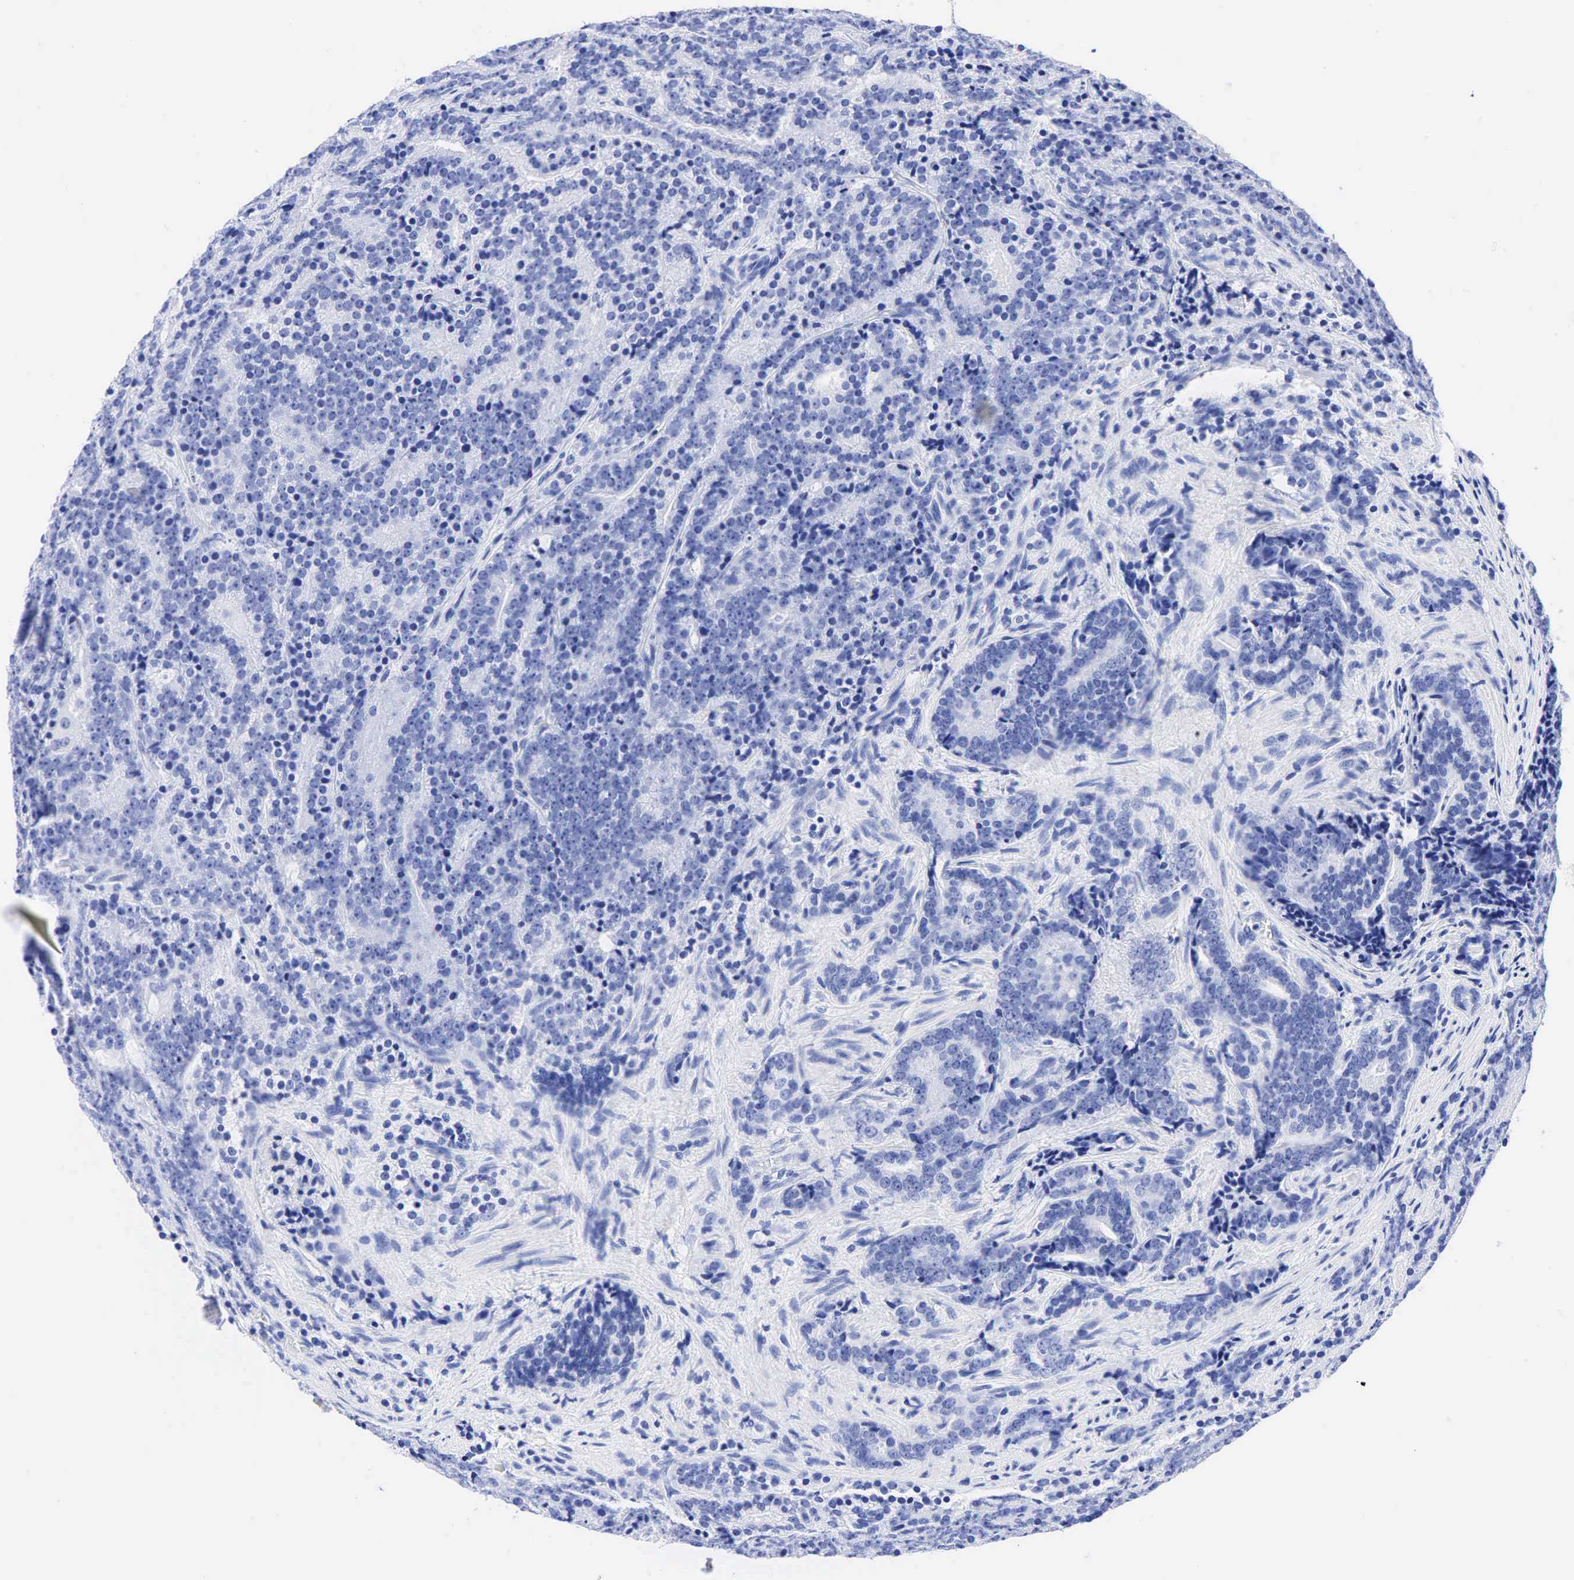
{"staining": {"intensity": "negative", "quantity": "none", "location": "none"}, "tissue": "prostate cancer", "cell_type": "Tumor cells", "image_type": "cancer", "snomed": [{"axis": "morphology", "description": "Adenocarcinoma, Medium grade"}, {"axis": "topography", "description": "Prostate"}], "caption": "Prostate cancer (medium-grade adenocarcinoma) was stained to show a protein in brown. There is no significant positivity in tumor cells.", "gene": "CEACAM5", "patient": {"sex": "male", "age": 65}}